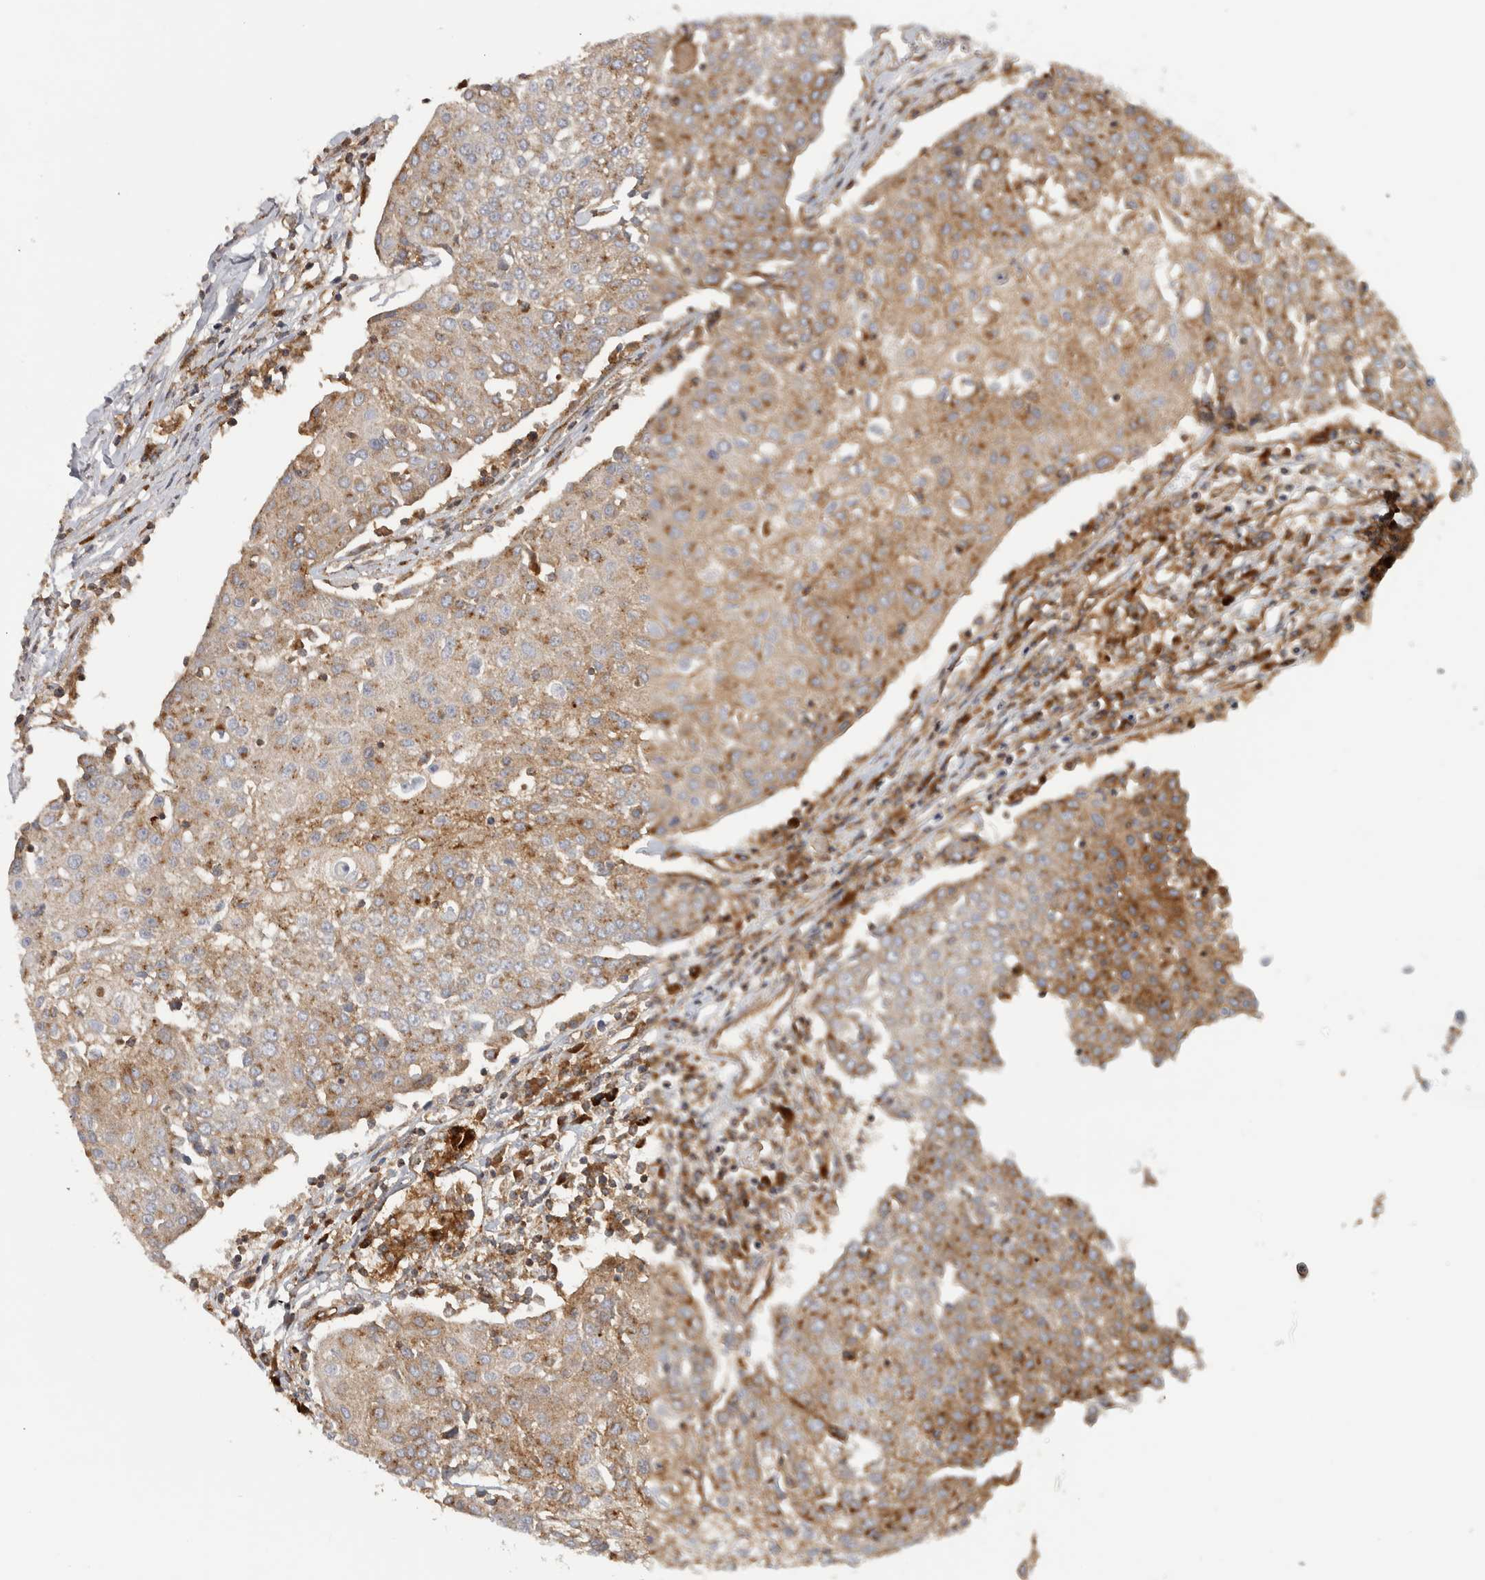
{"staining": {"intensity": "moderate", "quantity": "25%-75%", "location": "cytoplasmic/membranous"}, "tissue": "urothelial cancer", "cell_type": "Tumor cells", "image_type": "cancer", "snomed": [{"axis": "morphology", "description": "Urothelial carcinoma, High grade"}, {"axis": "topography", "description": "Urinary bladder"}], "caption": "Immunohistochemical staining of urothelial cancer displays medium levels of moderate cytoplasmic/membranous staining in approximately 25%-75% of tumor cells.", "gene": "HLA-E", "patient": {"sex": "female", "age": 85}}